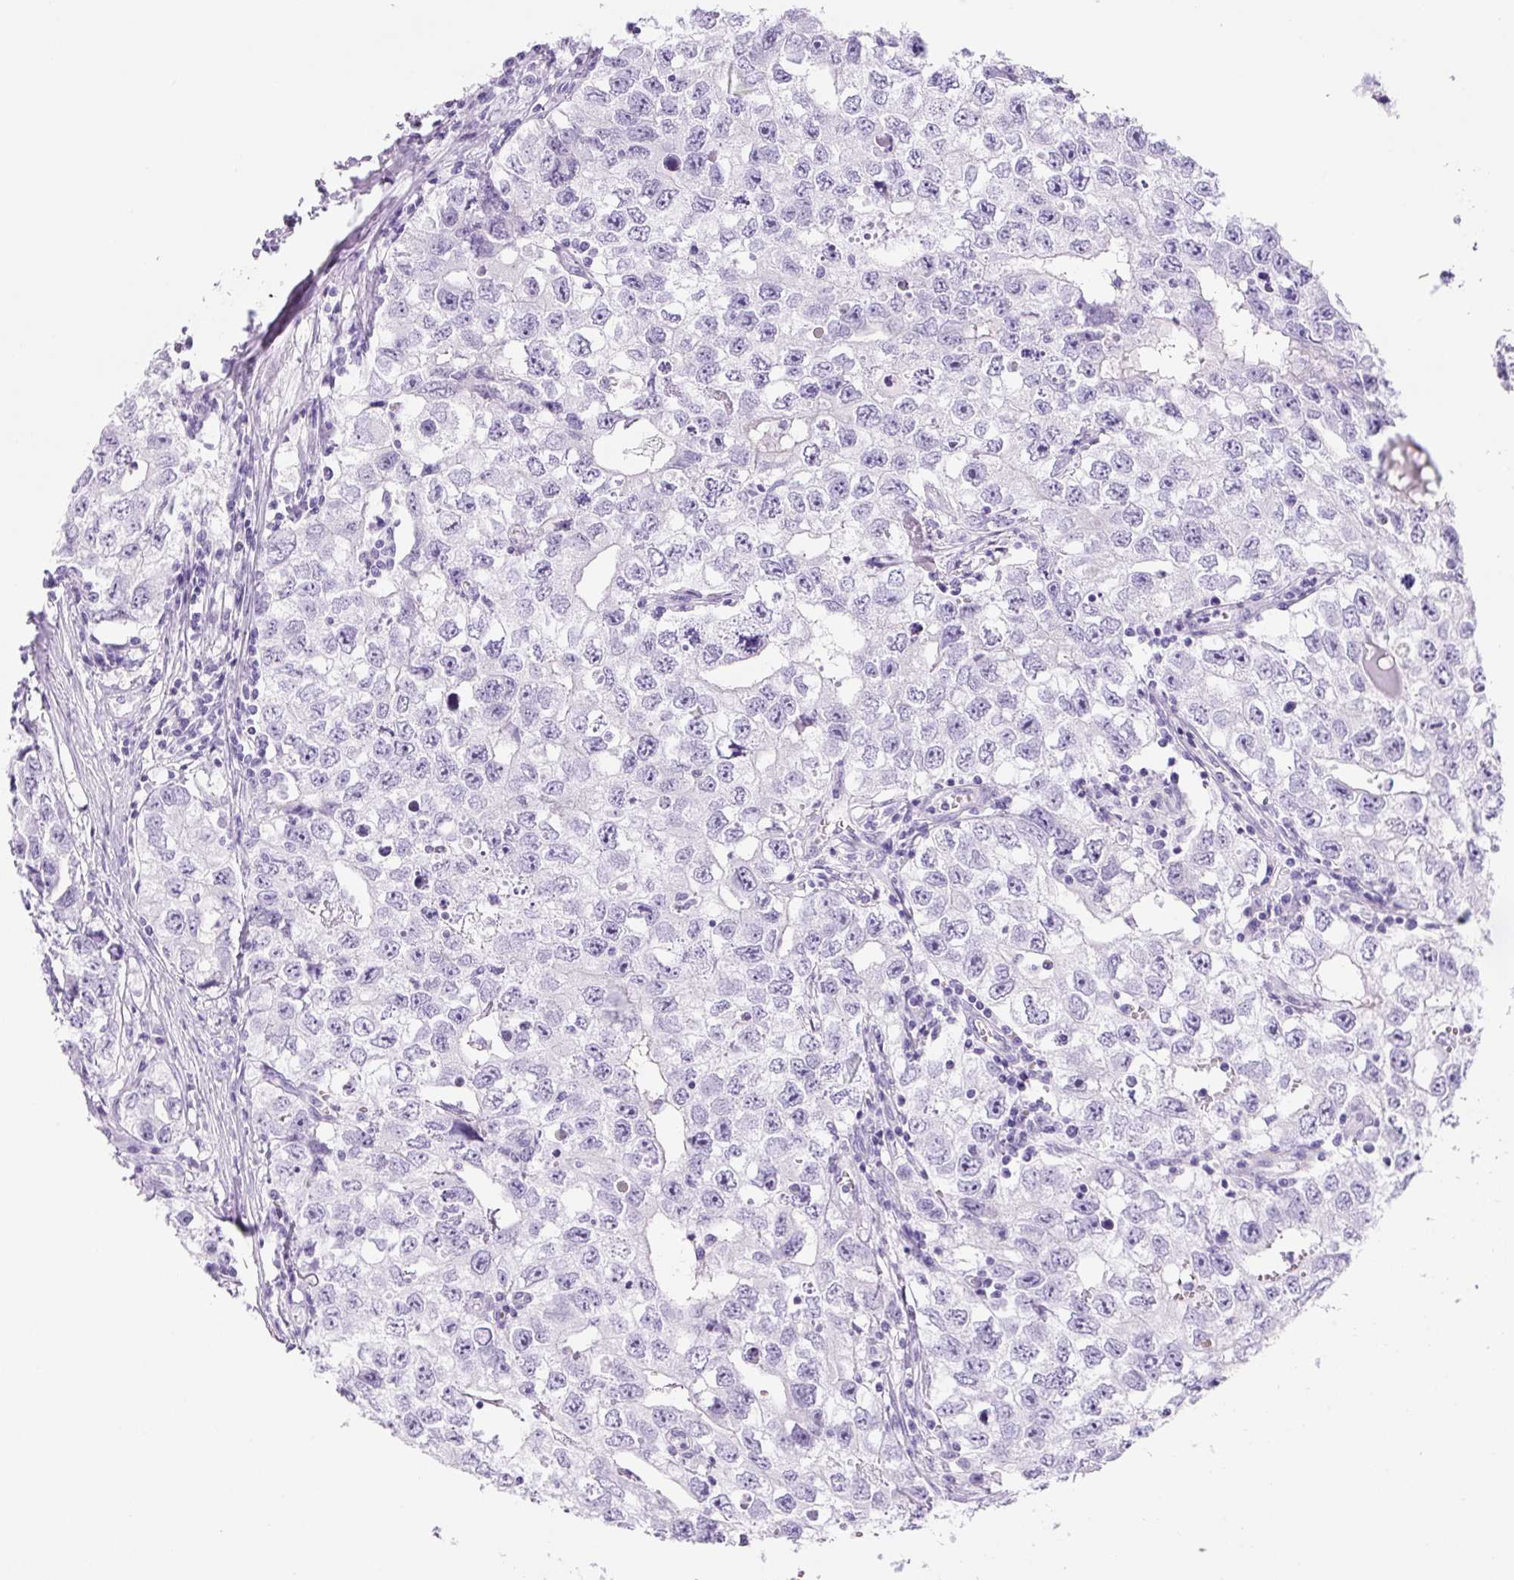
{"staining": {"intensity": "negative", "quantity": "none", "location": "none"}, "tissue": "testis cancer", "cell_type": "Tumor cells", "image_type": "cancer", "snomed": [{"axis": "morphology", "description": "Seminoma, NOS"}, {"axis": "morphology", "description": "Carcinoma, Embryonal, NOS"}, {"axis": "topography", "description": "Testis"}], "caption": "This histopathology image is of testis cancer (seminoma) stained with IHC to label a protein in brown with the nuclei are counter-stained blue. There is no staining in tumor cells. (DAB IHC visualized using brightfield microscopy, high magnification).", "gene": "RSPO4", "patient": {"sex": "male", "age": 43}}